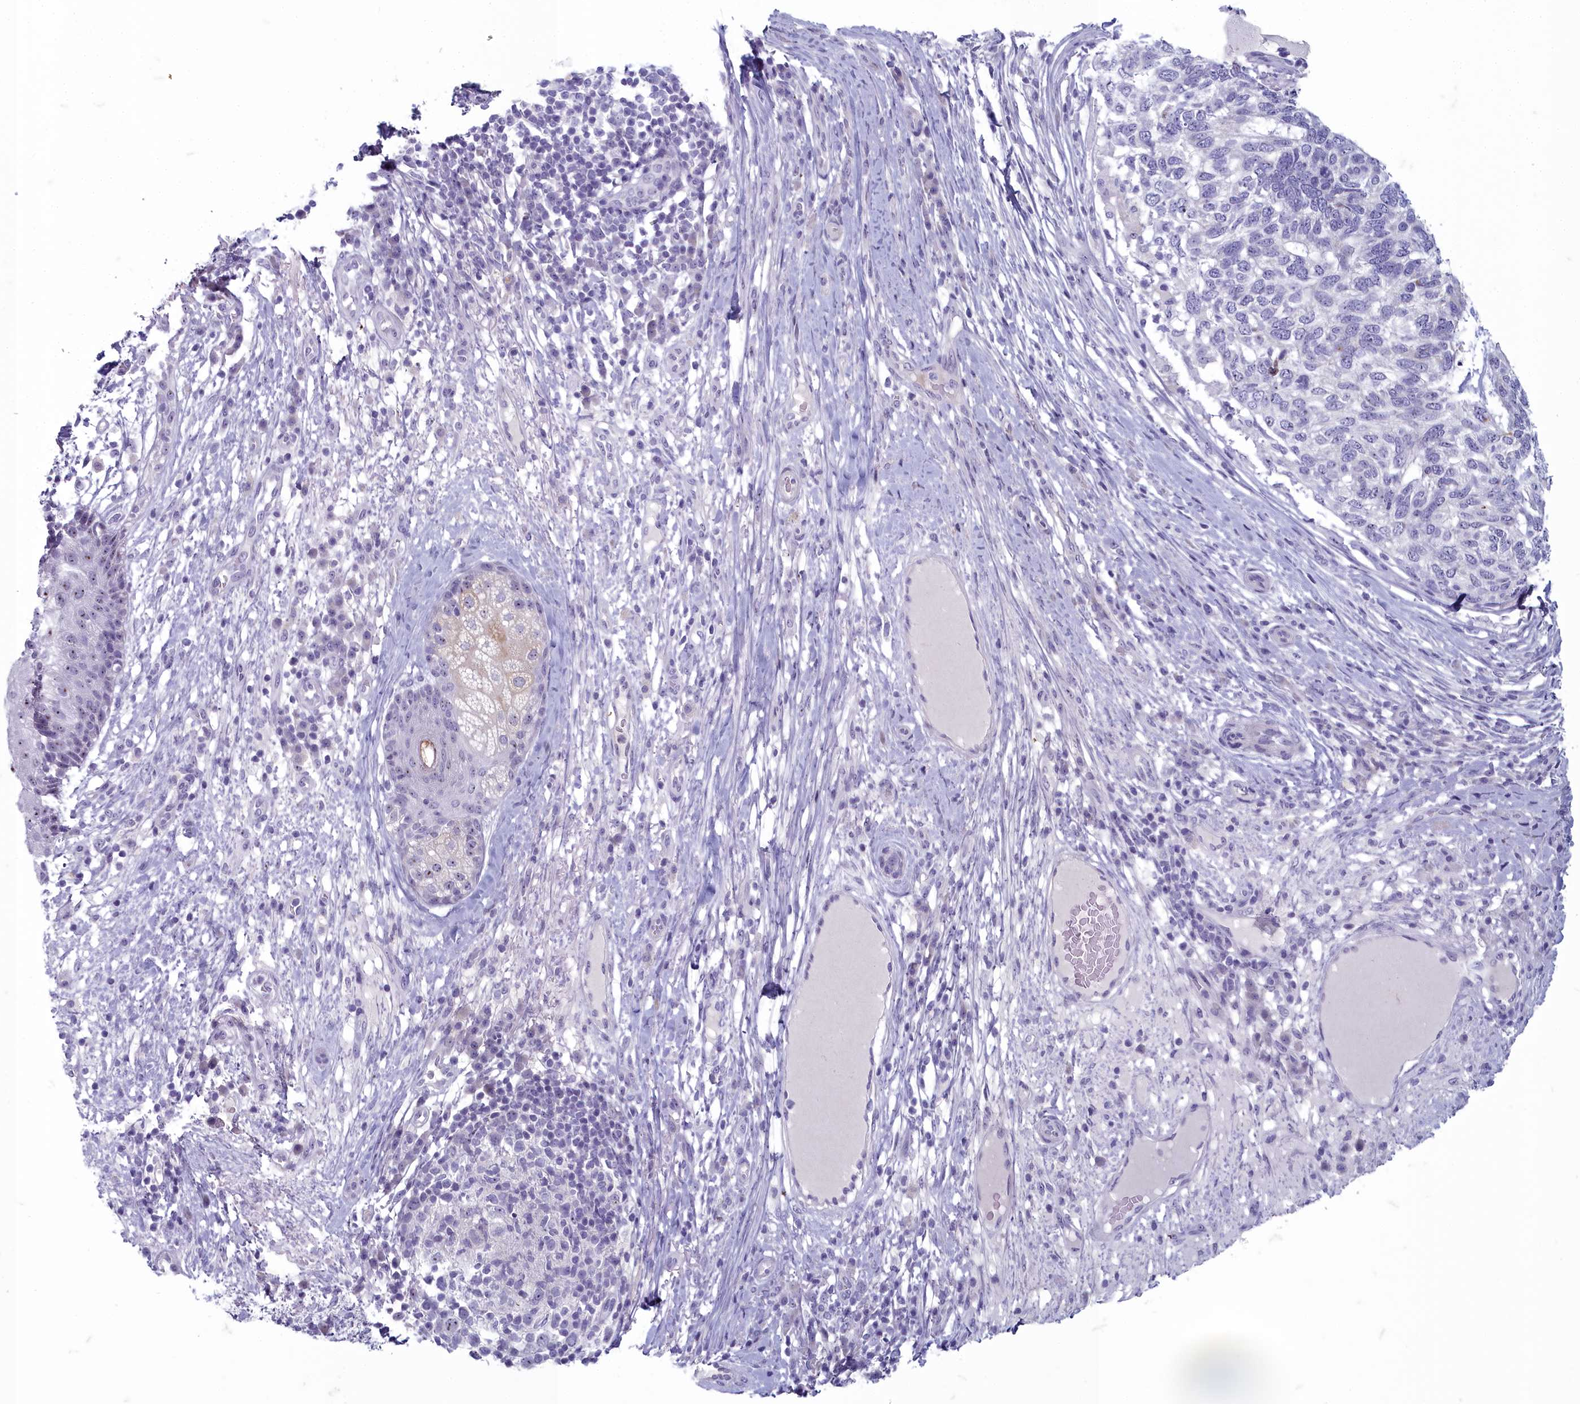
{"staining": {"intensity": "negative", "quantity": "none", "location": "none"}, "tissue": "skin cancer", "cell_type": "Tumor cells", "image_type": "cancer", "snomed": [{"axis": "morphology", "description": "Basal cell carcinoma"}, {"axis": "topography", "description": "Skin"}], "caption": "Tumor cells show no significant positivity in skin basal cell carcinoma.", "gene": "INSYN2A", "patient": {"sex": "female", "age": 65}}